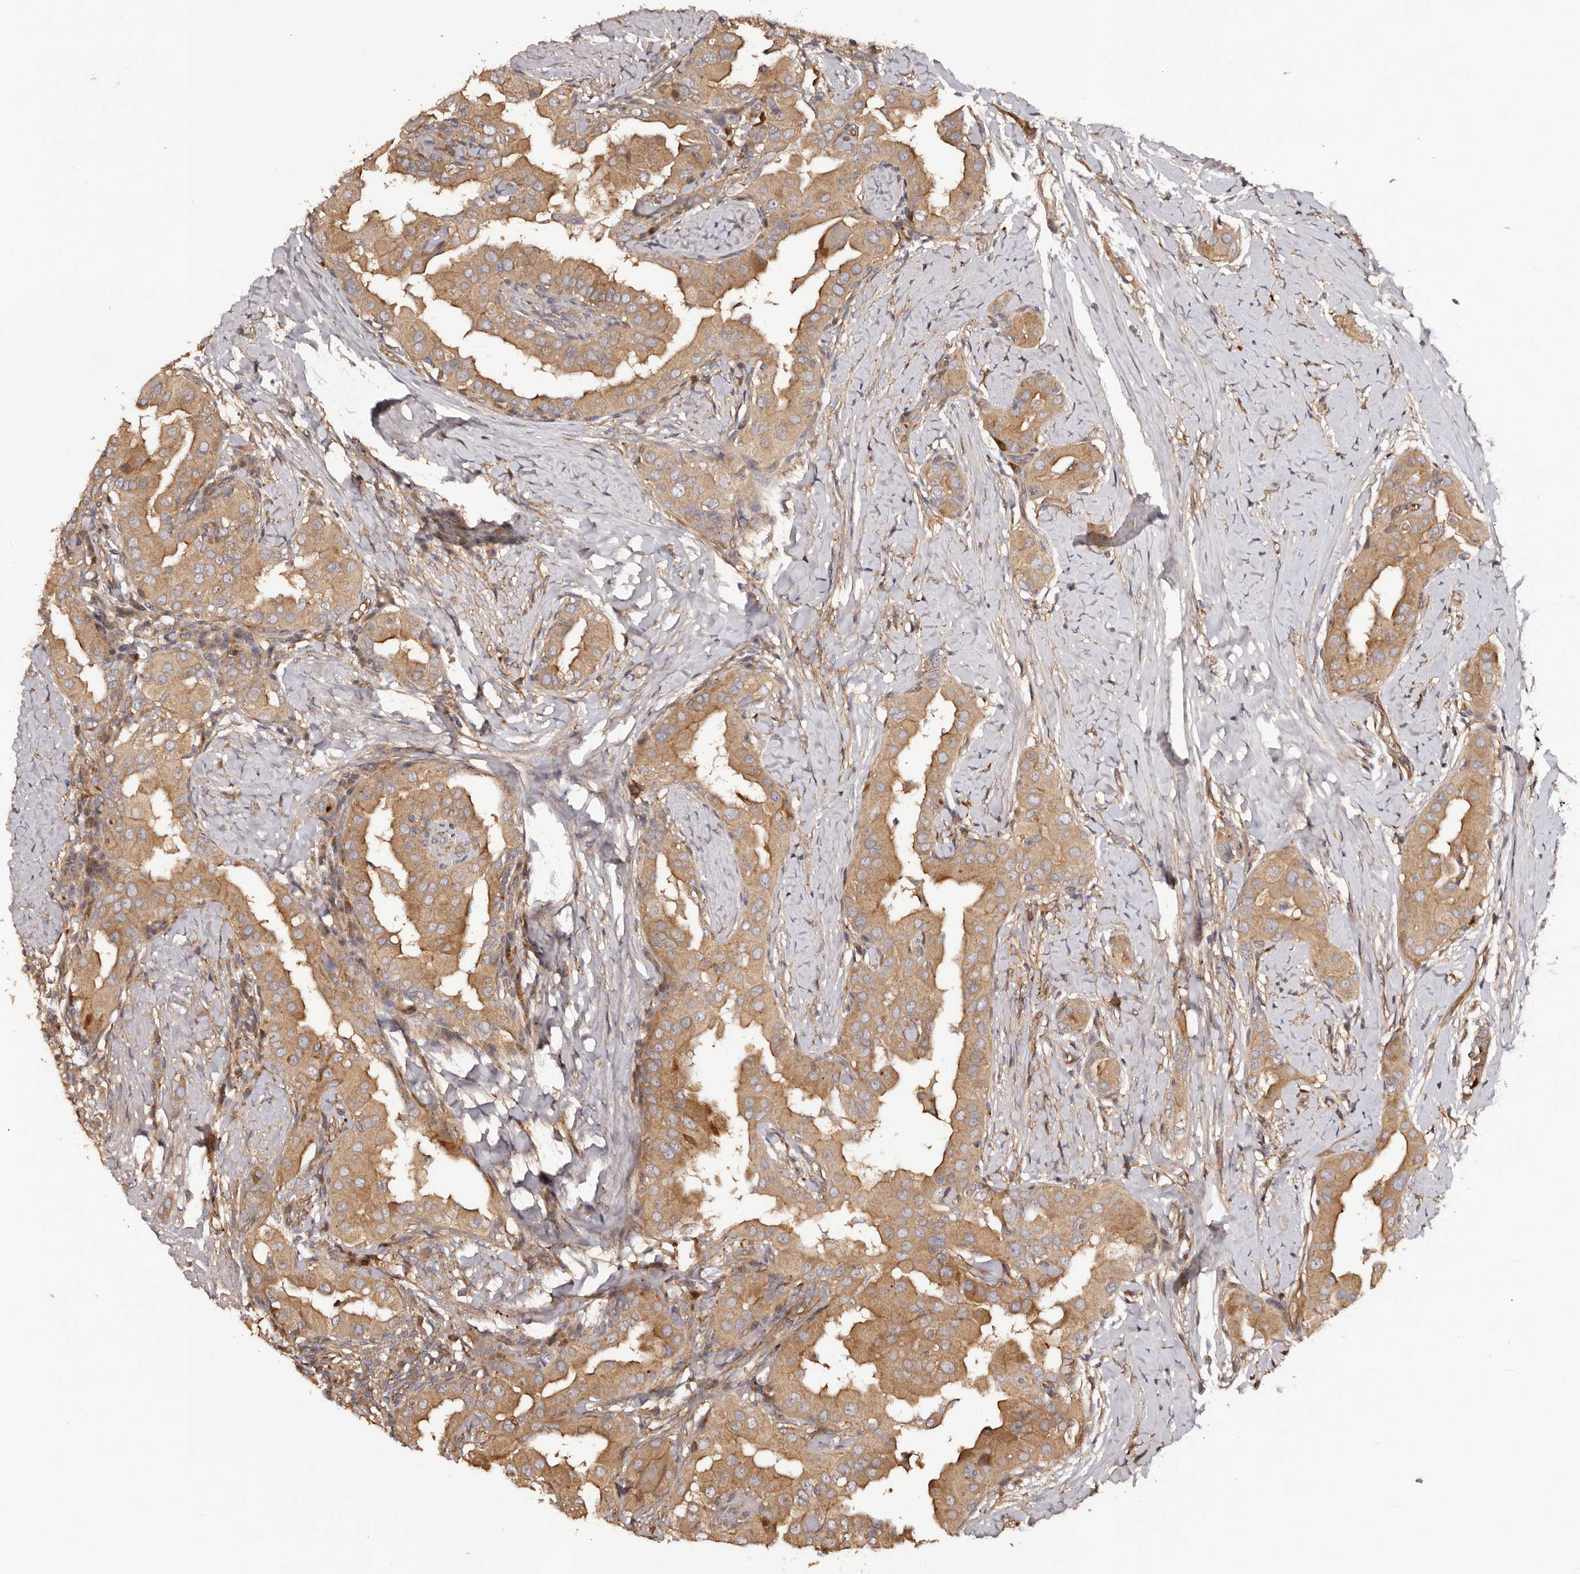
{"staining": {"intensity": "moderate", "quantity": ">75%", "location": "cytoplasmic/membranous"}, "tissue": "thyroid cancer", "cell_type": "Tumor cells", "image_type": "cancer", "snomed": [{"axis": "morphology", "description": "Papillary adenocarcinoma, NOS"}, {"axis": "topography", "description": "Thyroid gland"}], "caption": "An immunohistochemistry (IHC) micrograph of neoplastic tissue is shown. Protein staining in brown highlights moderate cytoplasmic/membranous positivity in thyroid cancer (papillary adenocarcinoma) within tumor cells.", "gene": "GTPBP1", "patient": {"sex": "male", "age": 33}}